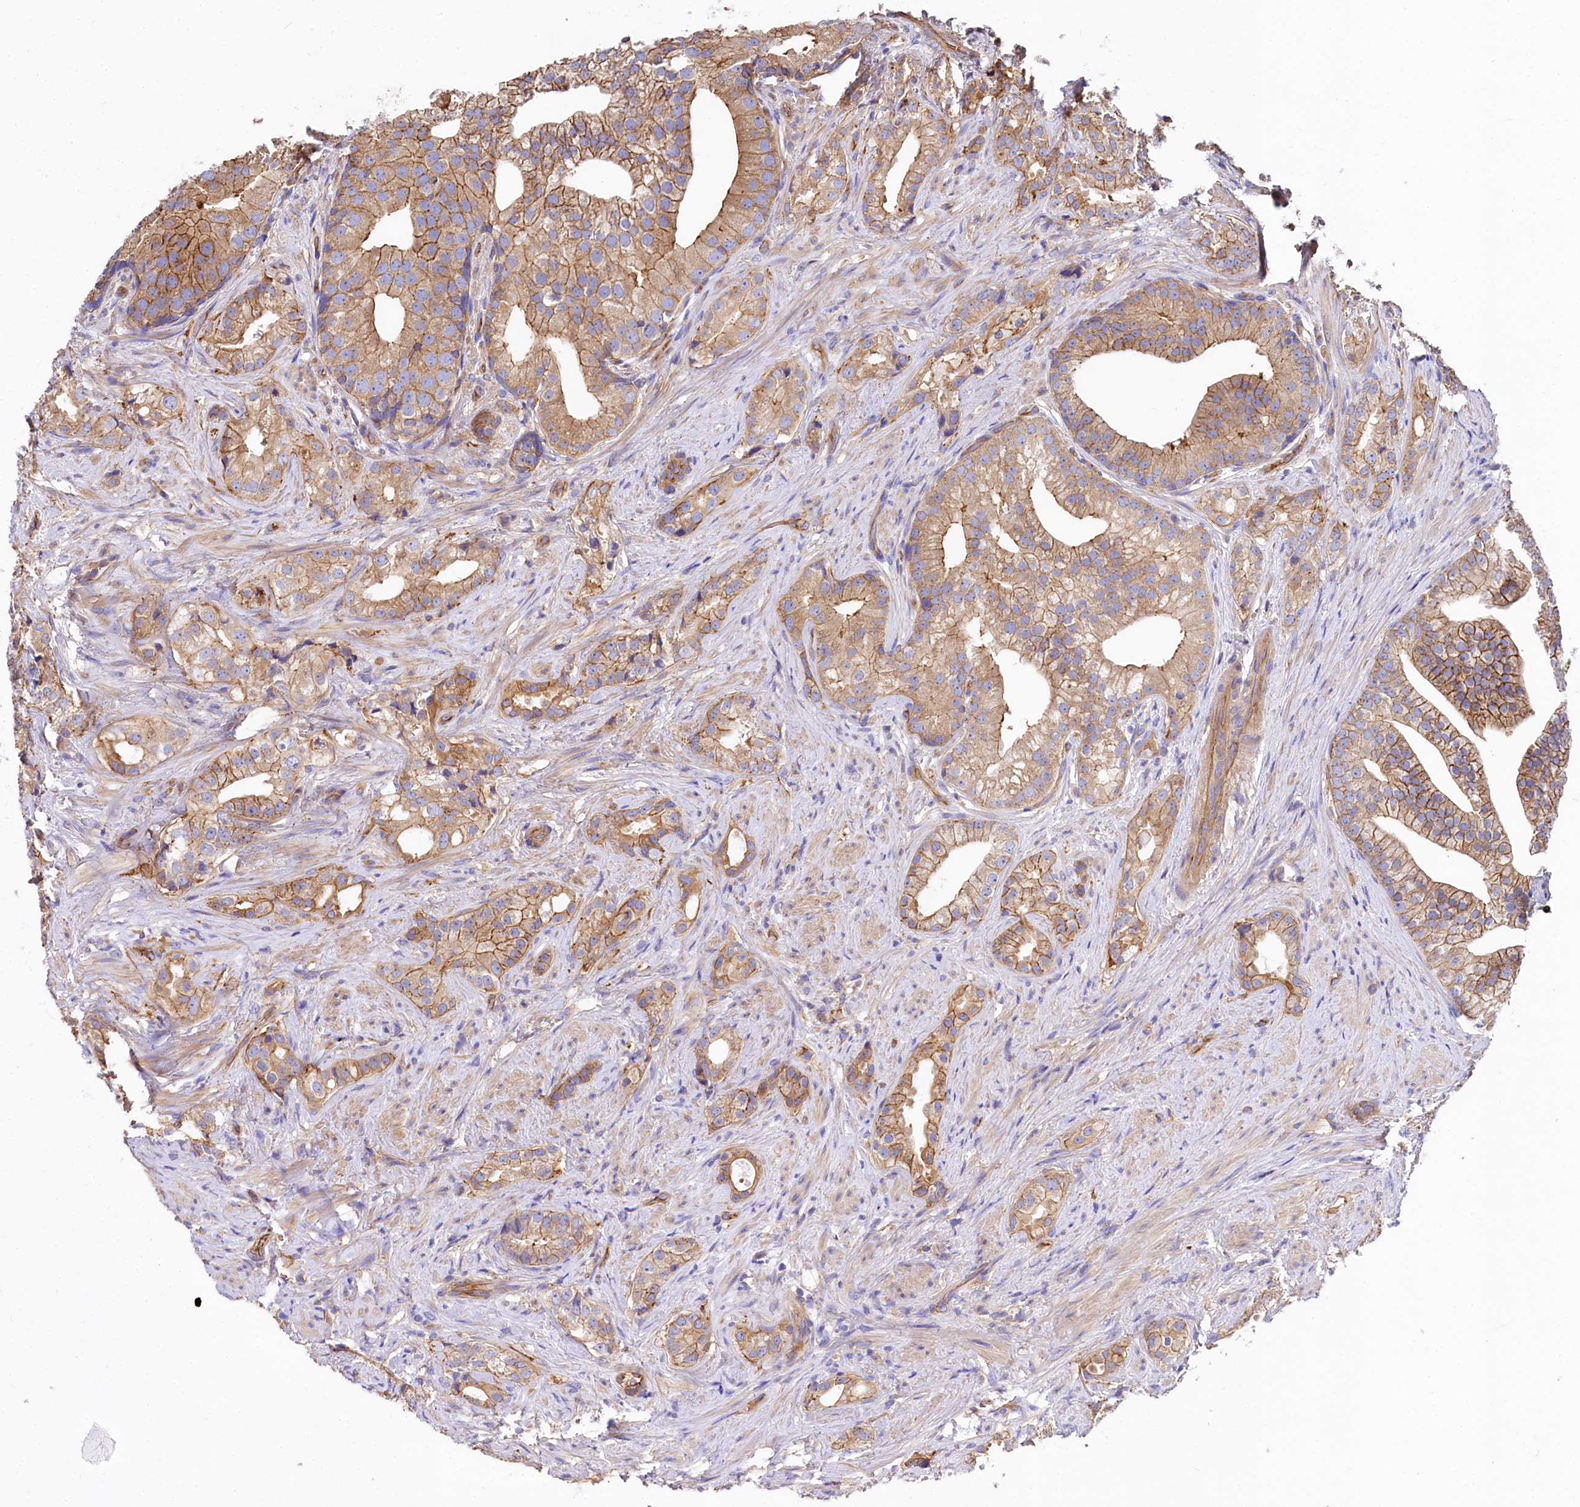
{"staining": {"intensity": "moderate", "quantity": ">75%", "location": "cytoplasmic/membranous"}, "tissue": "prostate cancer", "cell_type": "Tumor cells", "image_type": "cancer", "snomed": [{"axis": "morphology", "description": "Adenocarcinoma, Low grade"}, {"axis": "topography", "description": "Prostate"}], "caption": "Immunohistochemistry of human adenocarcinoma (low-grade) (prostate) shows medium levels of moderate cytoplasmic/membranous positivity in approximately >75% of tumor cells. The staining was performed using DAB to visualize the protein expression in brown, while the nuclei were stained in blue with hematoxylin (Magnification: 20x).", "gene": "FCHSD2", "patient": {"sex": "male", "age": 71}}